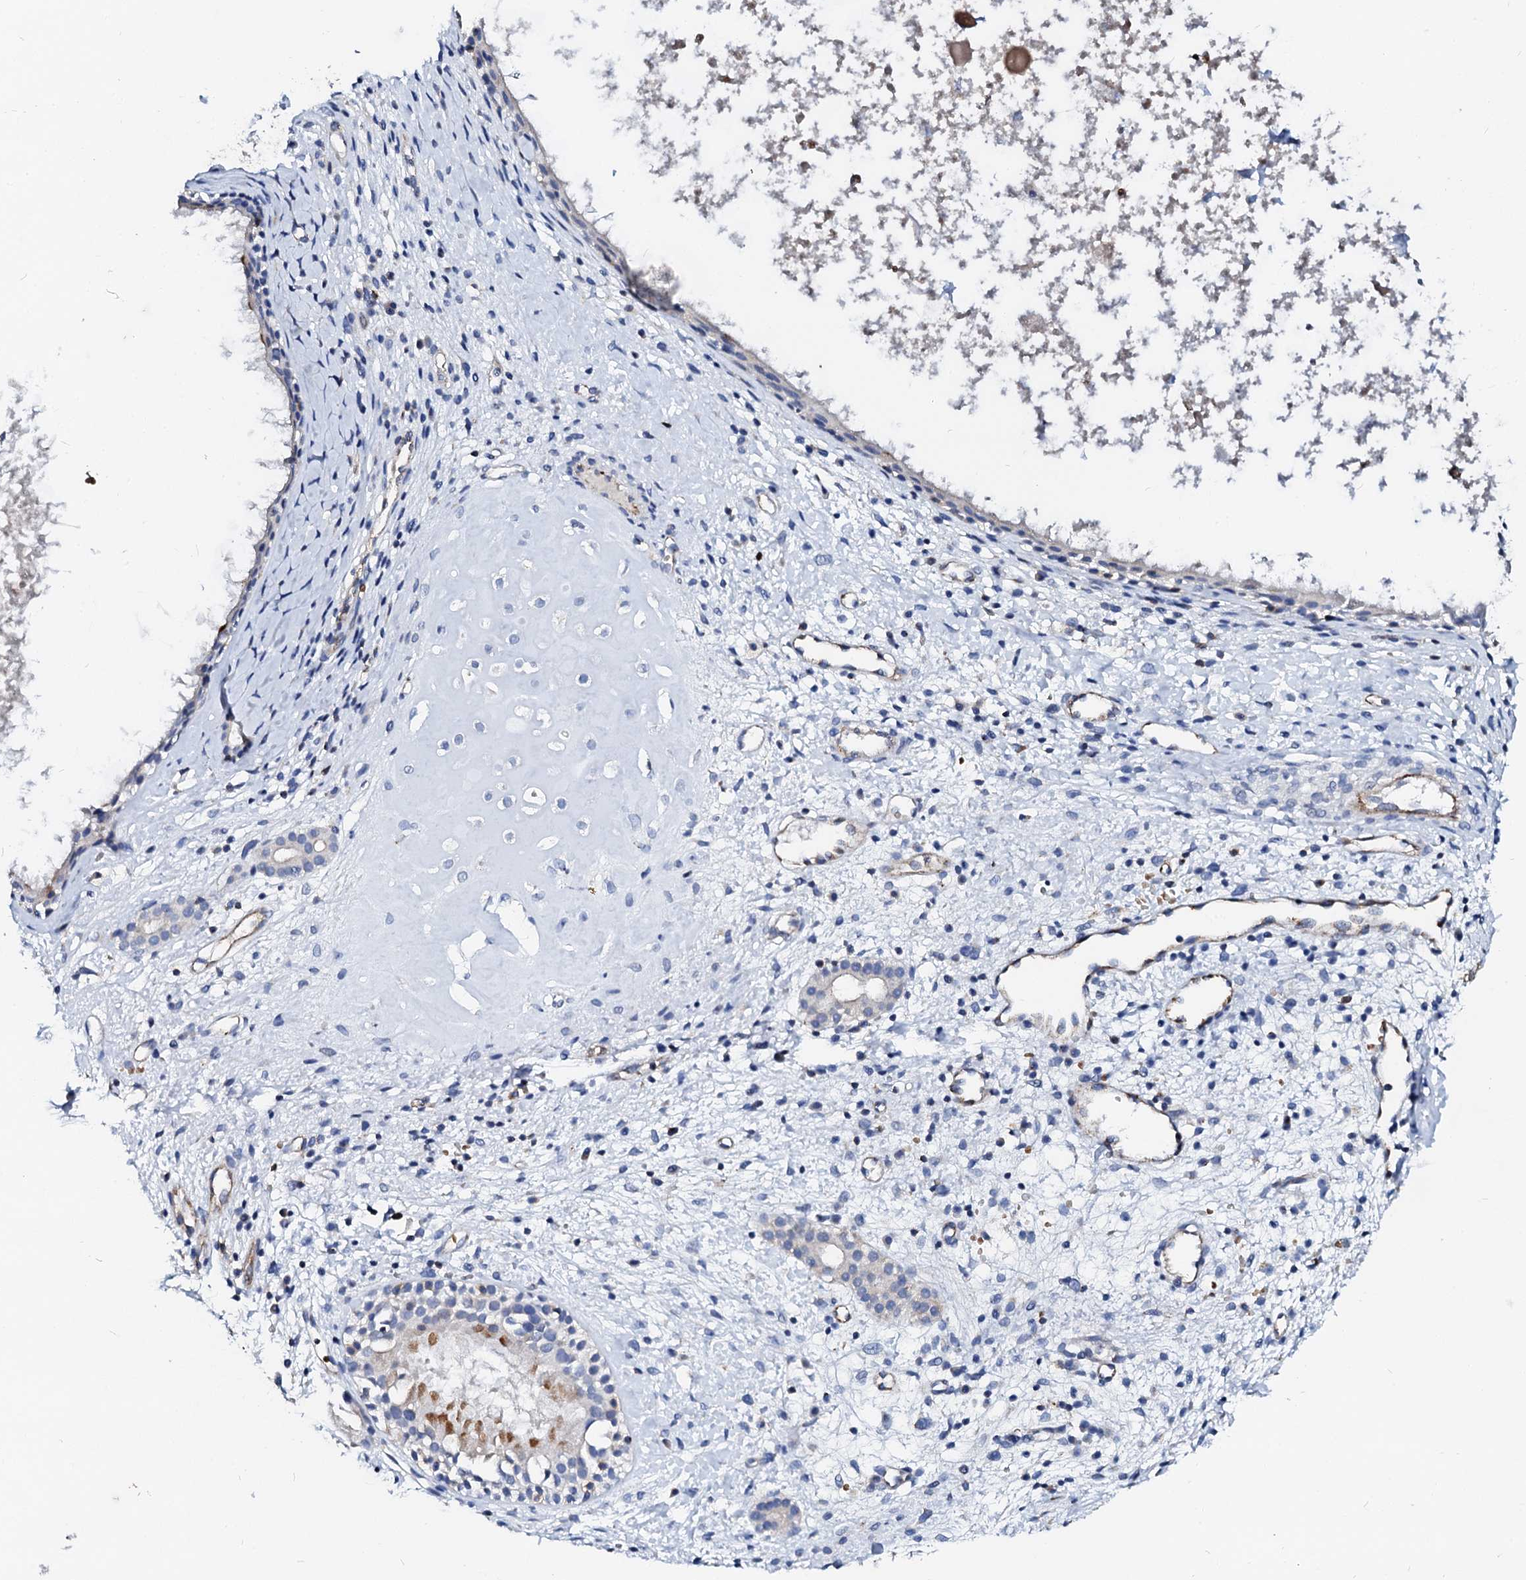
{"staining": {"intensity": "negative", "quantity": "none", "location": "none"}, "tissue": "nasopharynx", "cell_type": "Respiratory epithelial cells", "image_type": "normal", "snomed": [{"axis": "morphology", "description": "Normal tissue, NOS"}, {"axis": "topography", "description": "Nasopharynx"}], "caption": "Immunohistochemistry (IHC) of unremarkable human nasopharynx reveals no positivity in respiratory epithelial cells.", "gene": "RAB27A", "patient": {"sex": "male", "age": 22}}